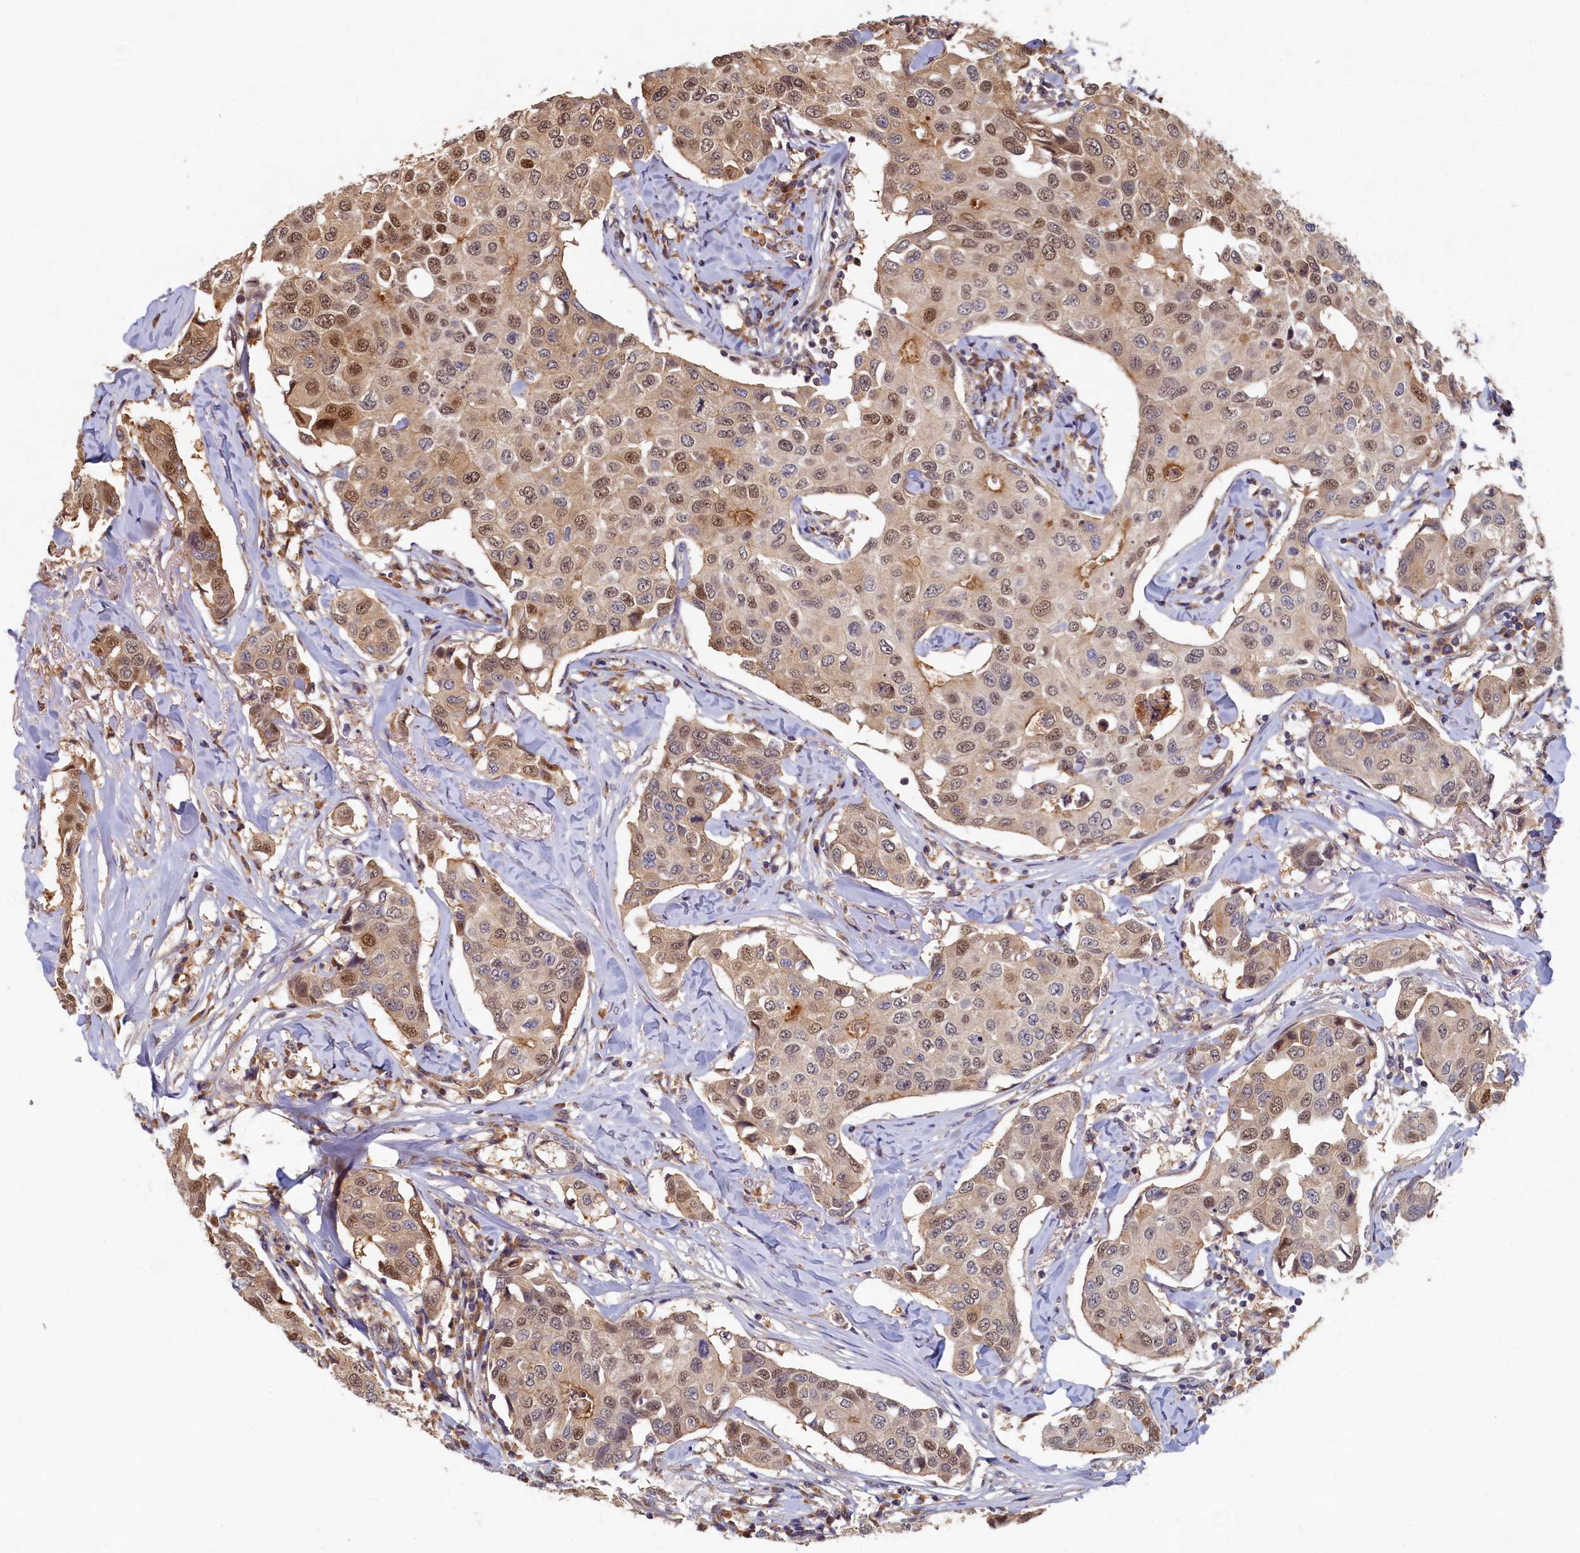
{"staining": {"intensity": "moderate", "quantity": "<25%", "location": "nuclear"}, "tissue": "breast cancer", "cell_type": "Tumor cells", "image_type": "cancer", "snomed": [{"axis": "morphology", "description": "Duct carcinoma"}, {"axis": "topography", "description": "Breast"}], "caption": "Immunohistochemistry (IHC) histopathology image of human breast cancer stained for a protein (brown), which reveals low levels of moderate nuclear positivity in approximately <25% of tumor cells.", "gene": "LCMT2", "patient": {"sex": "female", "age": 80}}